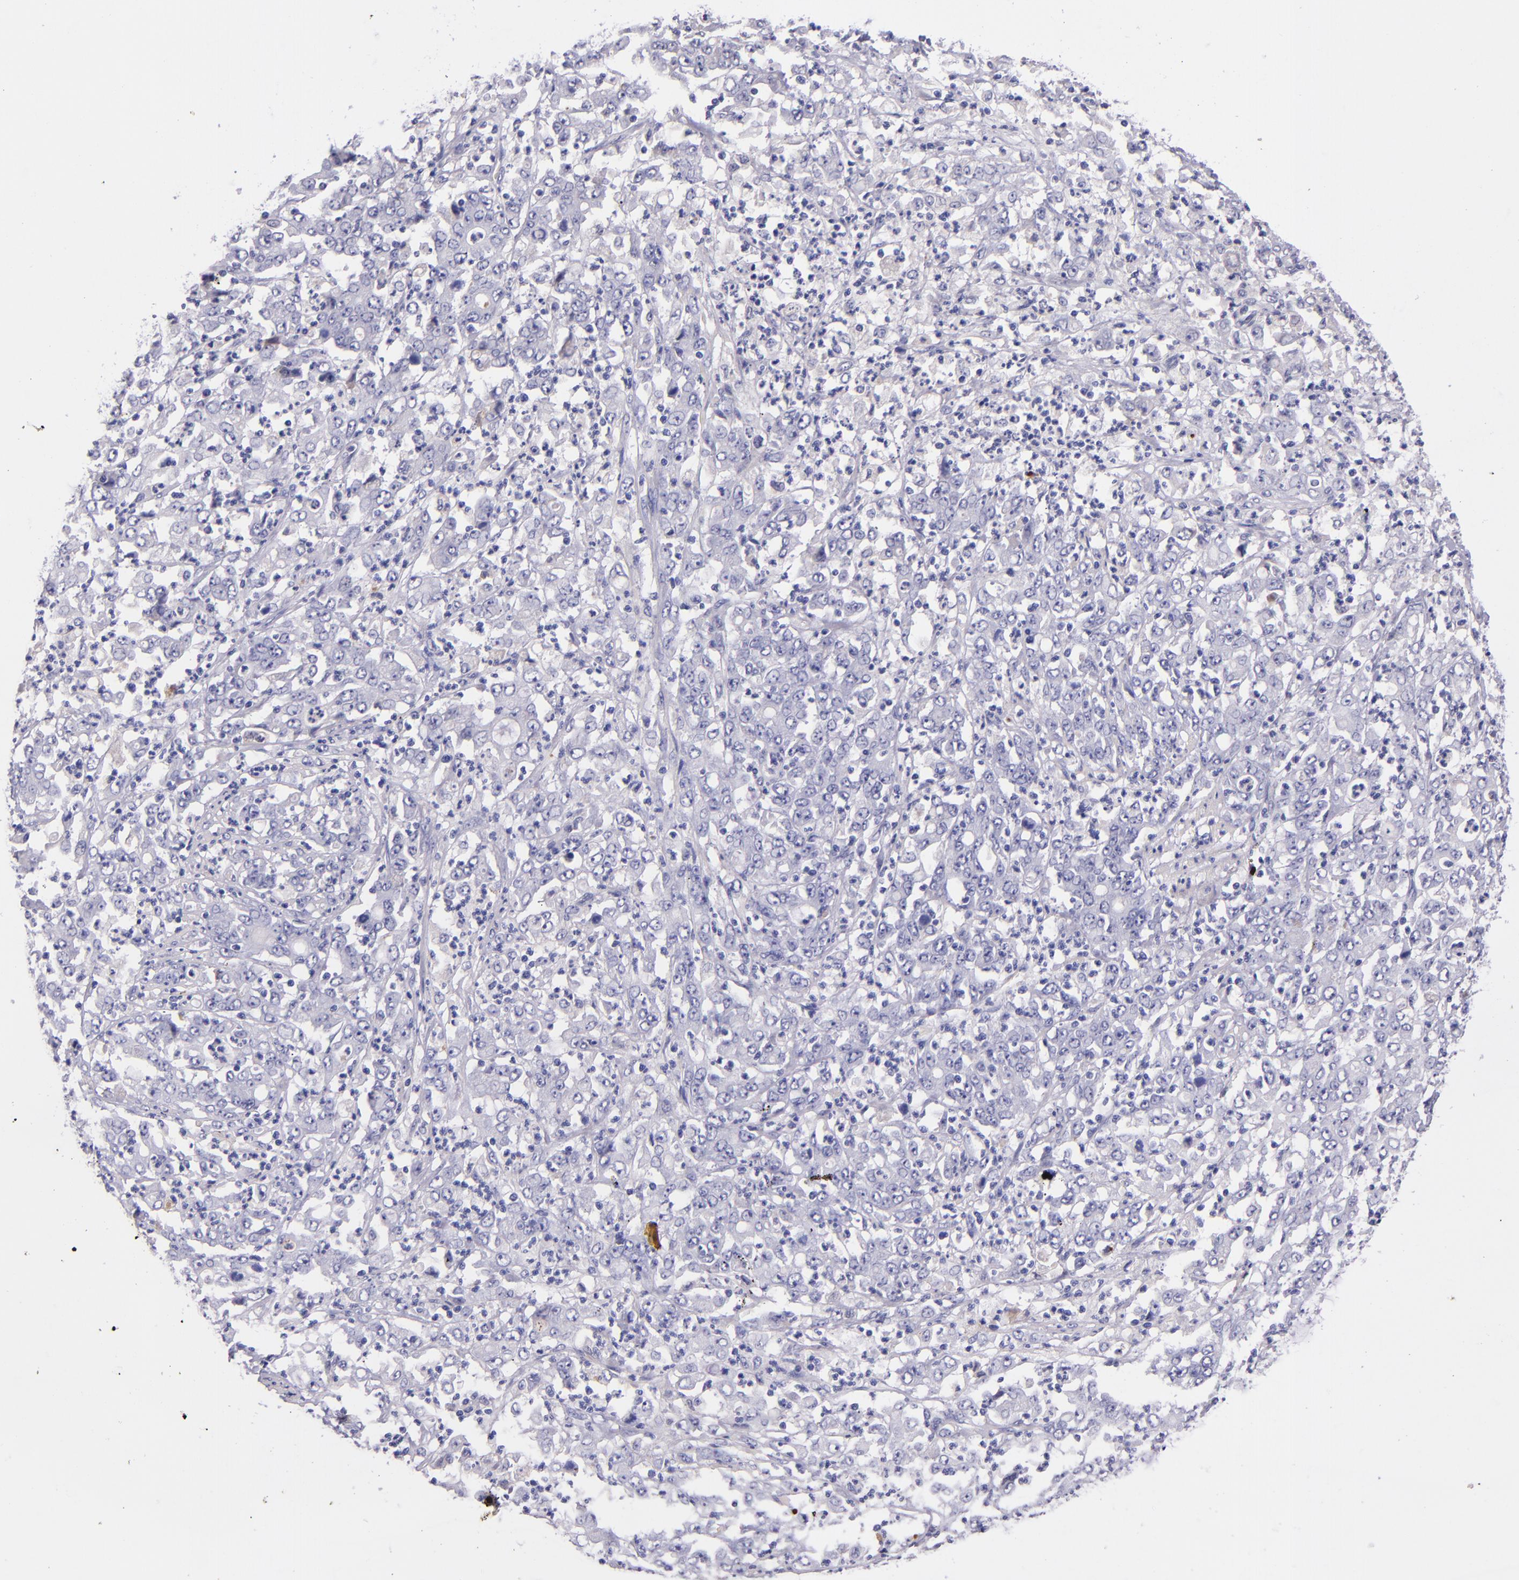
{"staining": {"intensity": "negative", "quantity": "none", "location": "none"}, "tissue": "stomach cancer", "cell_type": "Tumor cells", "image_type": "cancer", "snomed": [{"axis": "morphology", "description": "Adenocarcinoma, NOS"}, {"axis": "topography", "description": "Stomach, lower"}], "caption": "Image shows no protein expression in tumor cells of stomach cancer (adenocarcinoma) tissue. Brightfield microscopy of immunohistochemistry (IHC) stained with DAB (brown) and hematoxylin (blue), captured at high magnification.", "gene": "KNG1", "patient": {"sex": "female", "age": 71}}